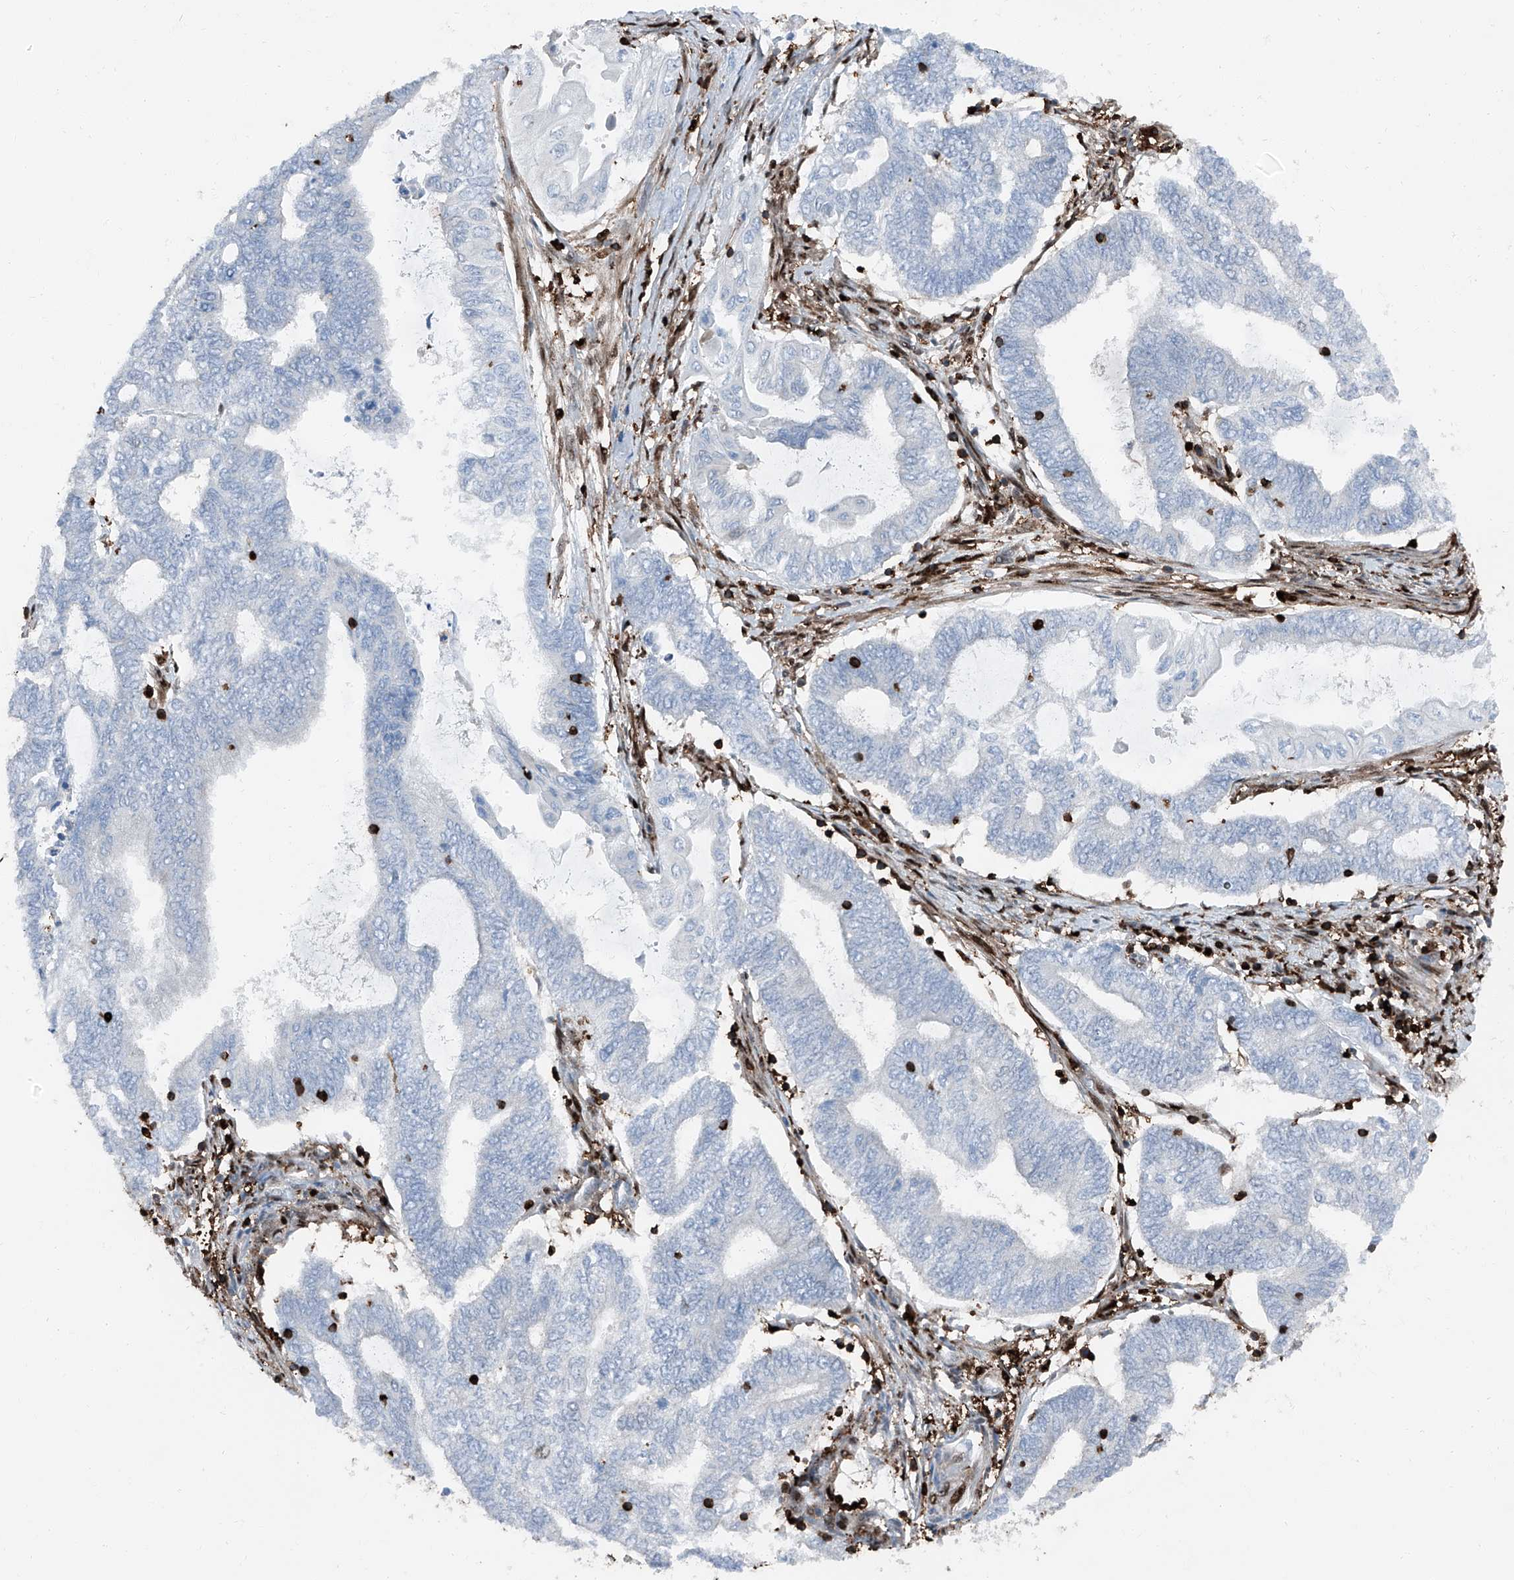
{"staining": {"intensity": "negative", "quantity": "none", "location": "none"}, "tissue": "endometrial cancer", "cell_type": "Tumor cells", "image_type": "cancer", "snomed": [{"axis": "morphology", "description": "Adenocarcinoma, NOS"}, {"axis": "topography", "description": "Uterus"}, {"axis": "topography", "description": "Endometrium"}], "caption": "Protein analysis of endometrial adenocarcinoma reveals no significant expression in tumor cells.", "gene": "PSMB10", "patient": {"sex": "female", "age": 70}}